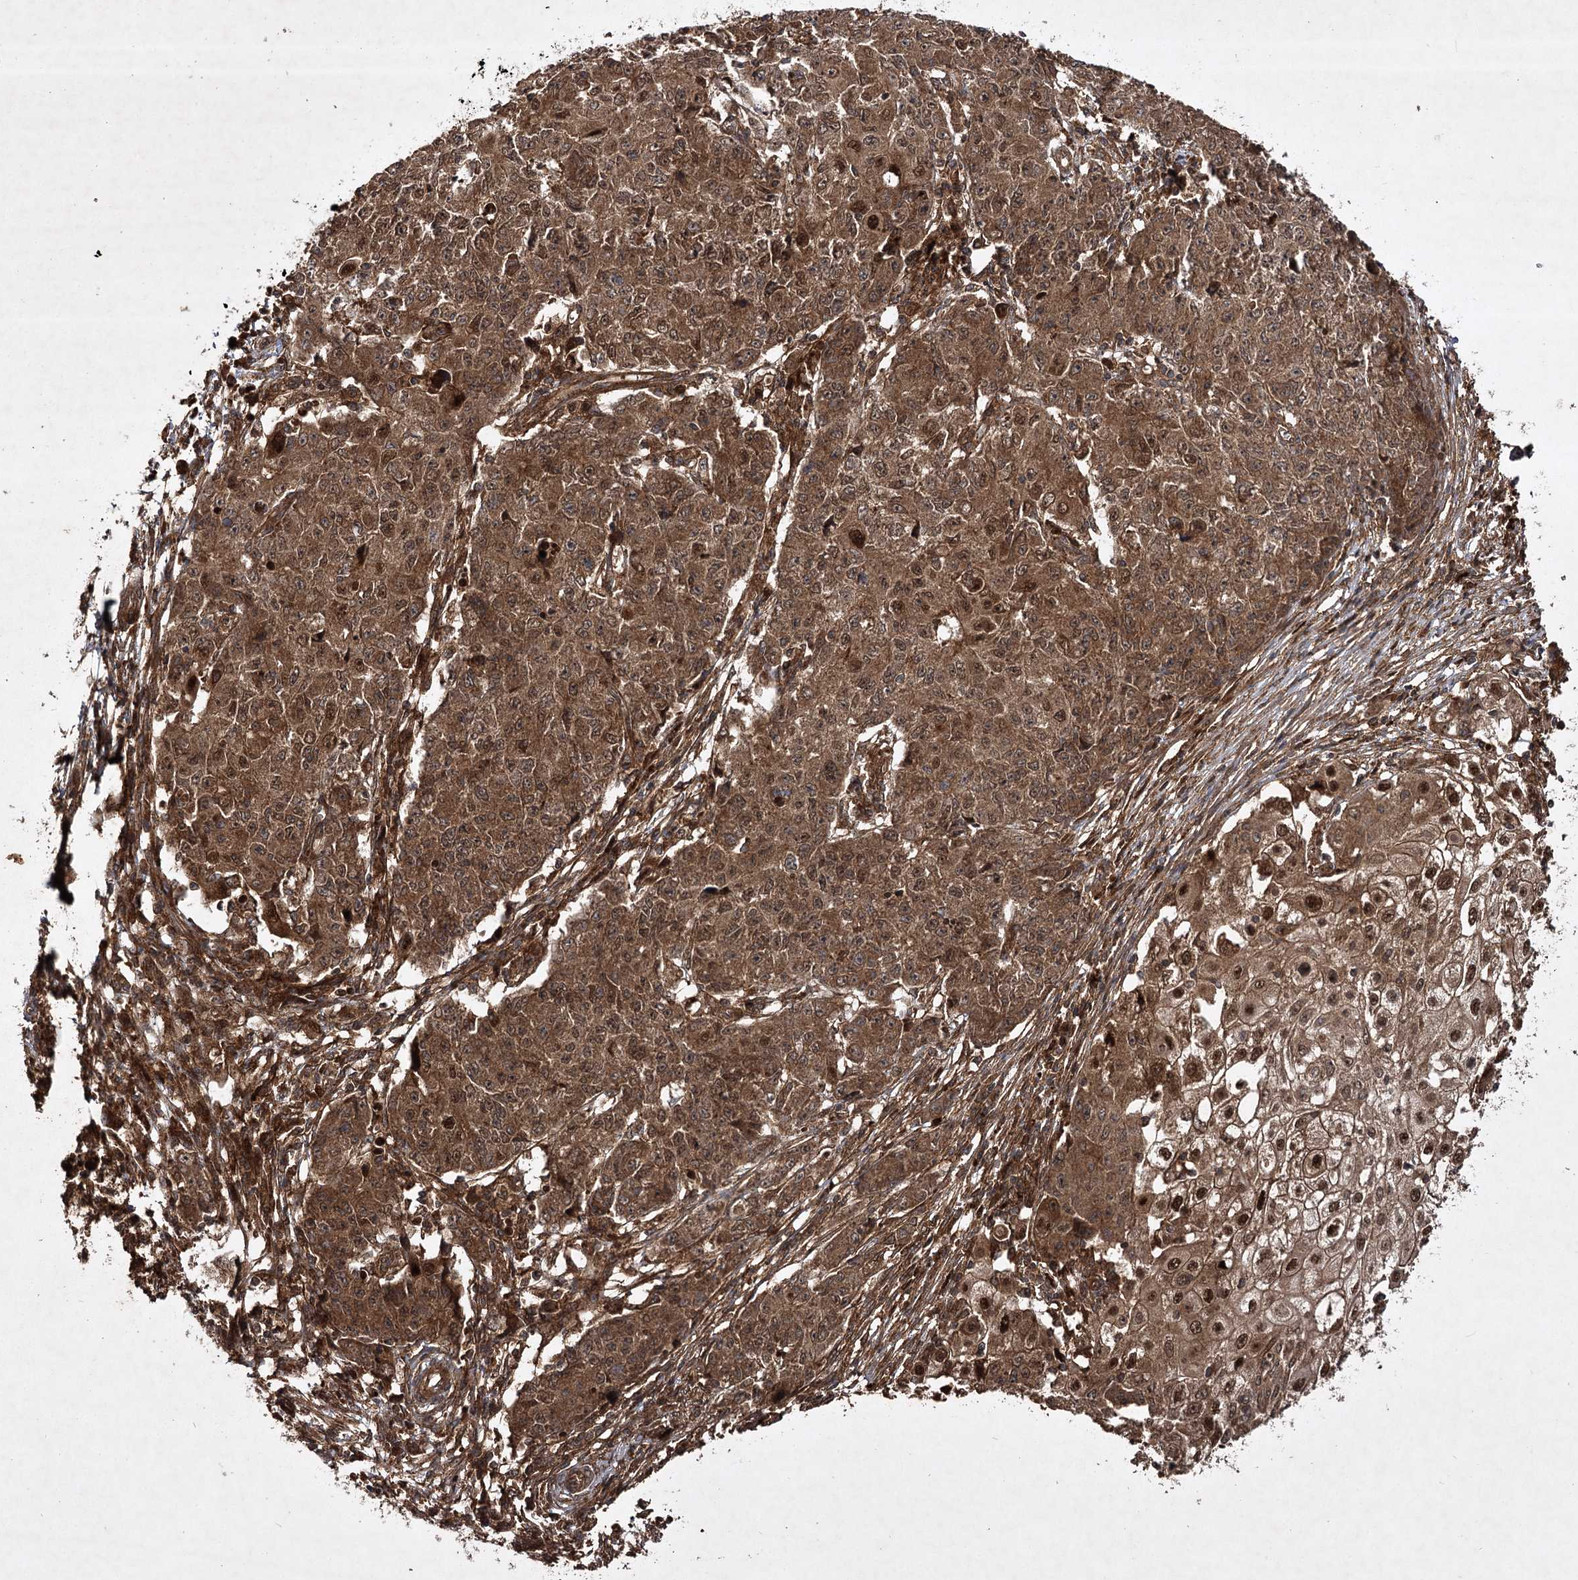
{"staining": {"intensity": "strong", "quantity": ">75%", "location": "cytoplasmic/membranous"}, "tissue": "ovarian cancer", "cell_type": "Tumor cells", "image_type": "cancer", "snomed": [{"axis": "morphology", "description": "Carcinoma, endometroid"}, {"axis": "topography", "description": "Ovary"}], "caption": "Protein staining of ovarian cancer (endometroid carcinoma) tissue reveals strong cytoplasmic/membranous staining in about >75% of tumor cells.", "gene": "DNAJC13", "patient": {"sex": "female", "age": 42}}